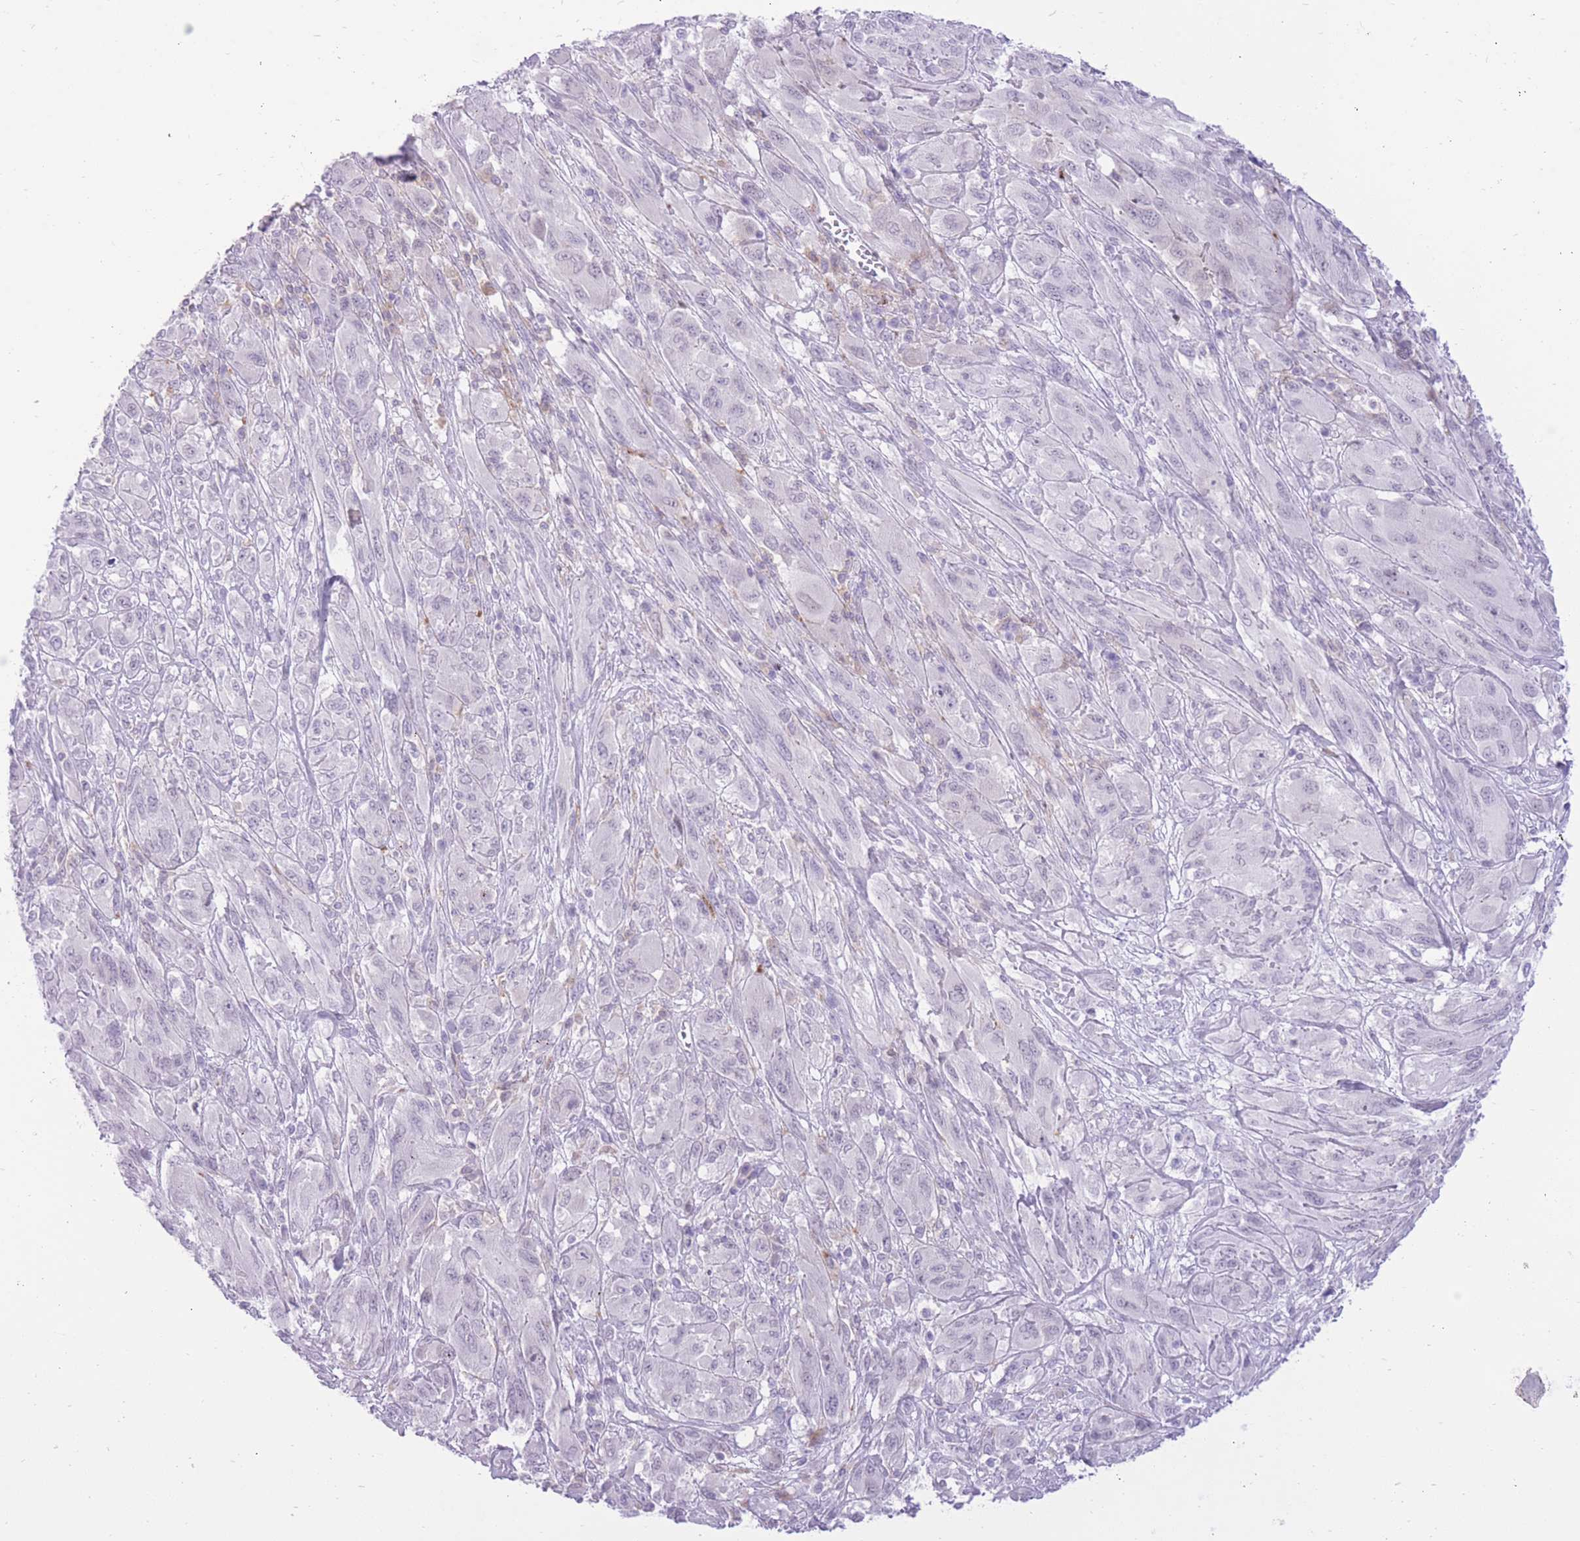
{"staining": {"intensity": "negative", "quantity": "none", "location": "none"}, "tissue": "melanoma", "cell_type": "Tumor cells", "image_type": "cancer", "snomed": [{"axis": "morphology", "description": "Malignant melanoma, NOS"}, {"axis": "topography", "description": "Skin"}], "caption": "Immunohistochemistry image of neoplastic tissue: malignant melanoma stained with DAB shows no significant protein positivity in tumor cells.", "gene": "MEIS3", "patient": {"sex": "female", "age": 91}}